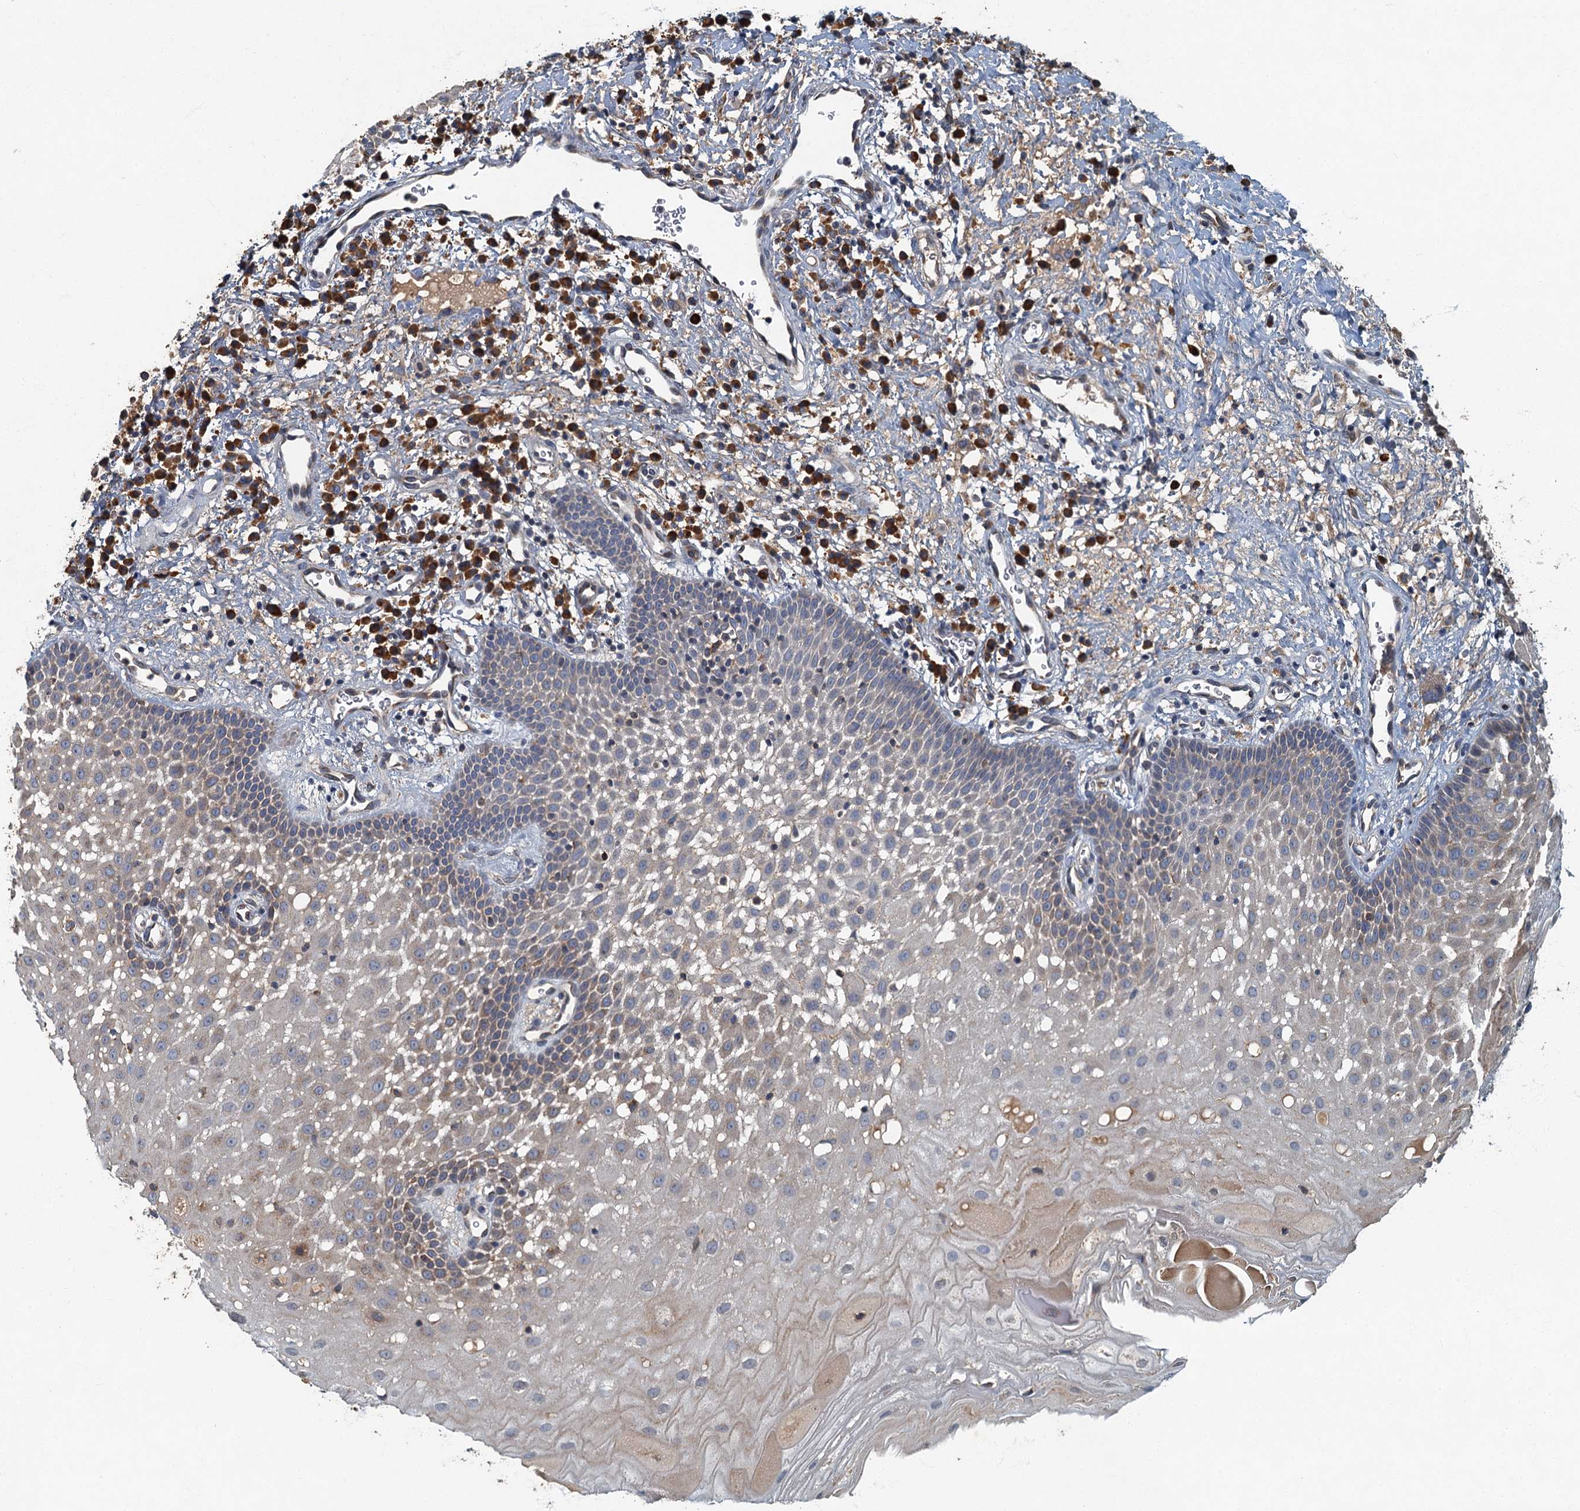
{"staining": {"intensity": "weak", "quantity": "25%-75%", "location": "cytoplasmic/membranous"}, "tissue": "oral mucosa", "cell_type": "Squamous epithelial cells", "image_type": "normal", "snomed": [{"axis": "morphology", "description": "Normal tissue, NOS"}, {"axis": "topography", "description": "Oral tissue"}], "caption": "This photomicrograph exhibits immunohistochemistry staining of normal oral mucosa, with low weak cytoplasmic/membranous expression in about 25%-75% of squamous epithelial cells.", "gene": "SPDYC", "patient": {"sex": "male", "age": 74}}